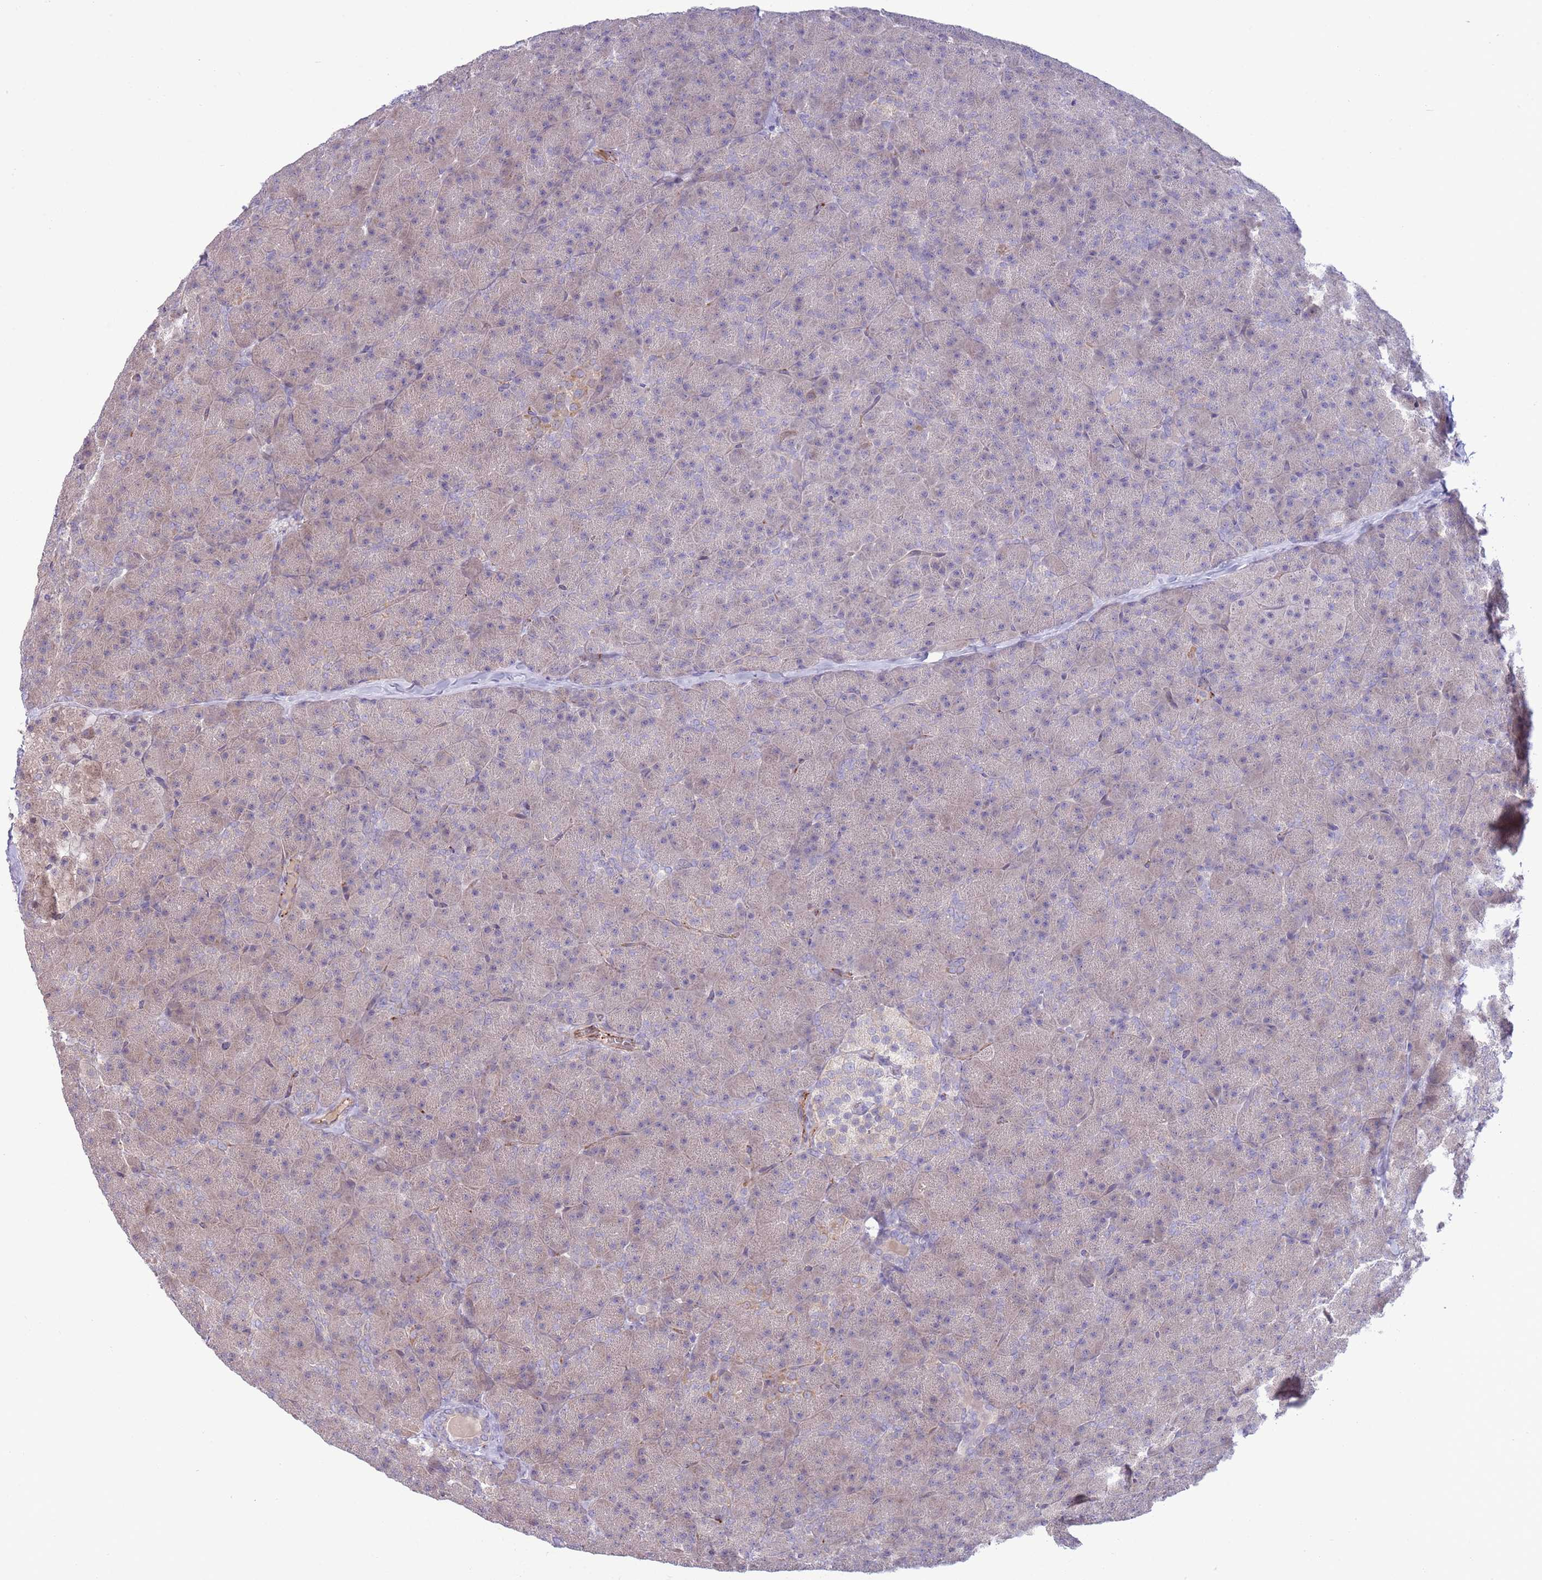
{"staining": {"intensity": "moderate", "quantity": "<25%", "location": "cytoplasmic/membranous"}, "tissue": "pancreas", "cell_type": "Exocrine glandular cells", "image_type": "normal", "snomed": [{"axis": "morphology", "description": "Normal tissue, NOS"}, {"axis": "topography", "description": "Pancreas"}], "caption": "IHC image of normal pancreas: human pancreas stained using immunohistochemistry (IHC) displays low levels of moderate protein expression localized specifically in the cytoplasmic/membranous of exocrine glandular cells, appearing as a cytoplasmic/membranous brown color.", "gene": "DPP10", "patient": {"sex": "male", "age": 36}}